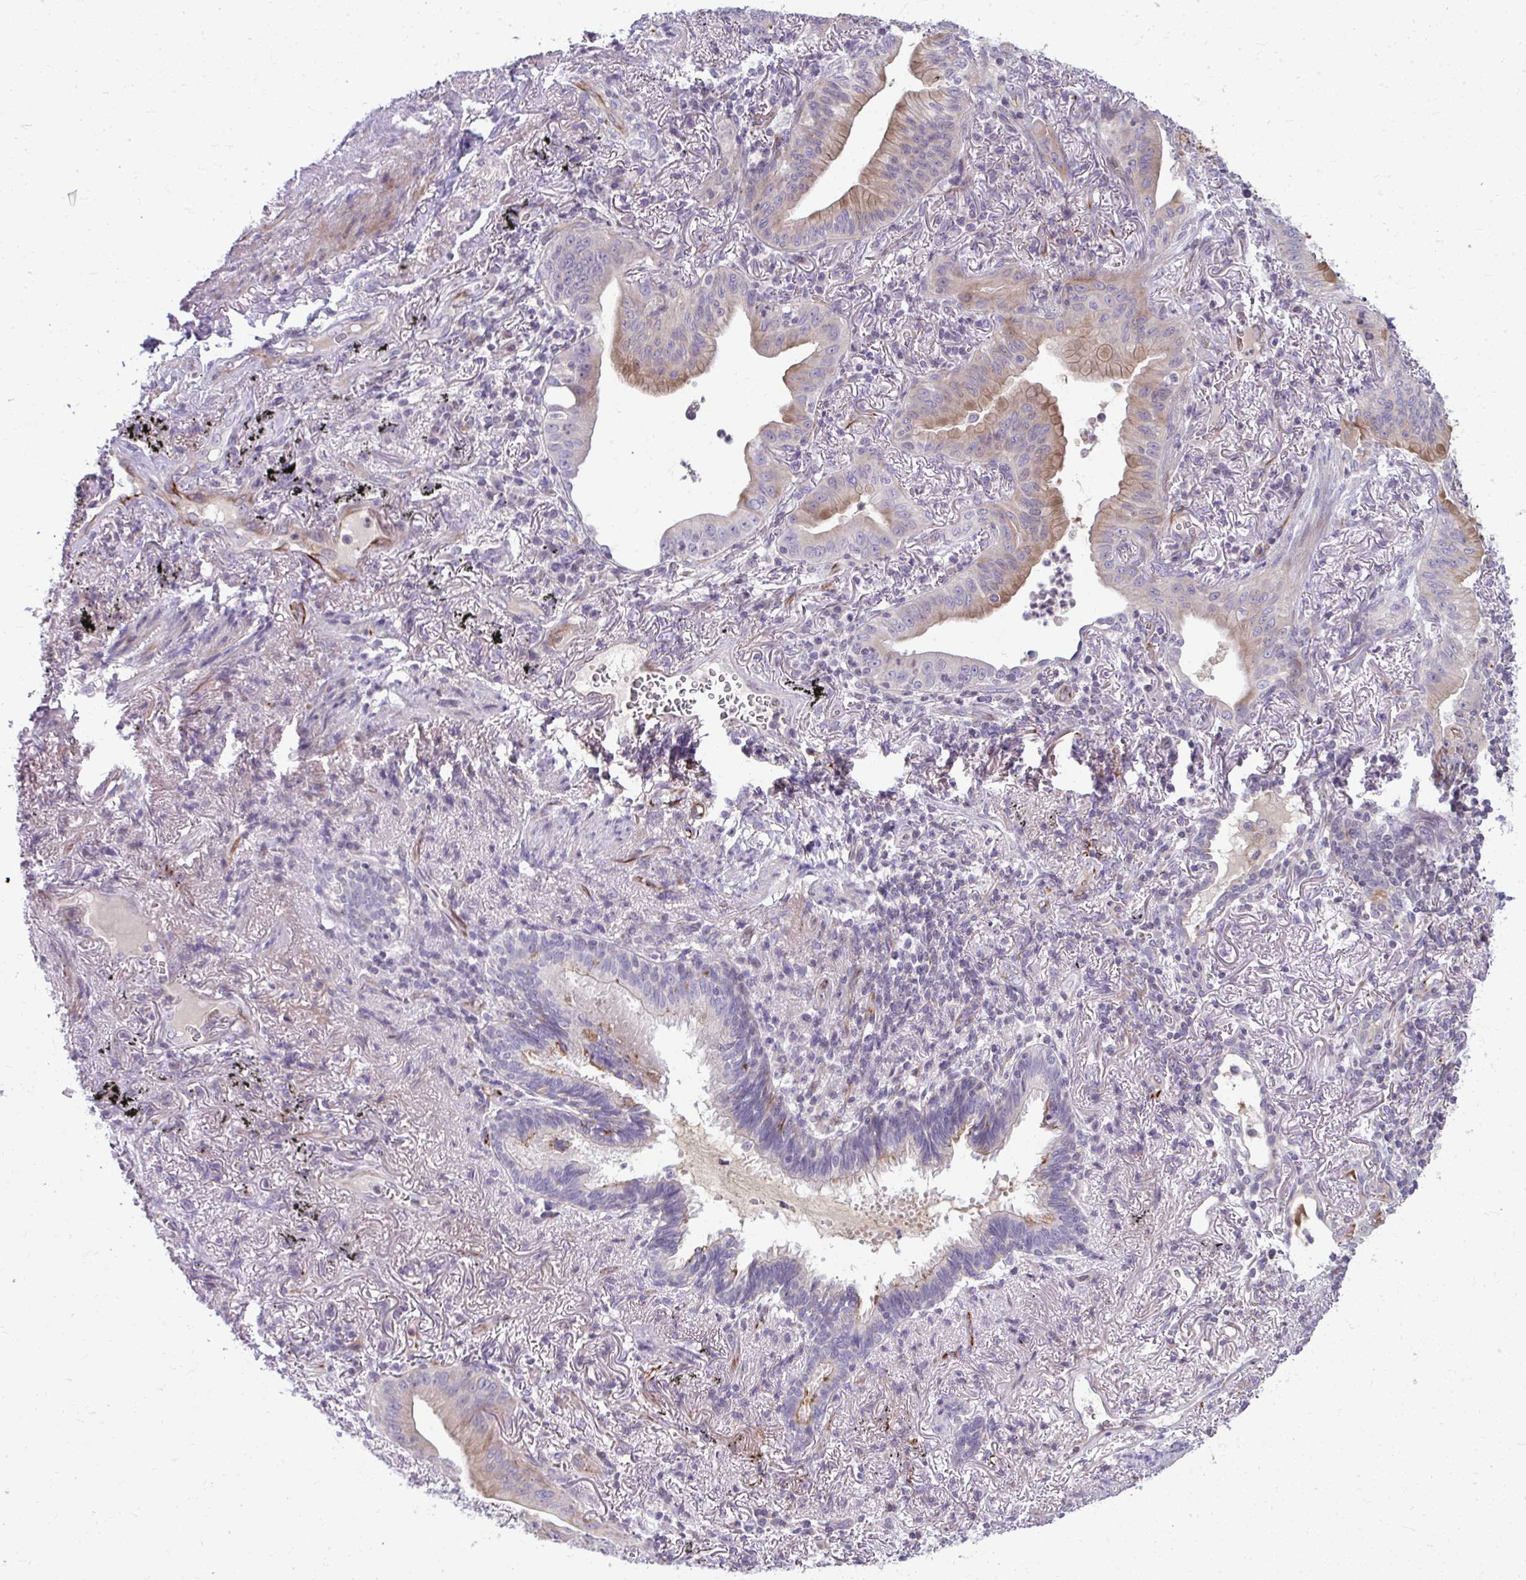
{"staining": {"intensity": "moderate", "quantity": "25%-75%", "location": "cytoplasmic/membranous"}, "tissue": "lung cancer", "cell_type": "Tumor cells", "image_type": "cancer", "snomed": [{"axis": "morphology", "description": "Adenocarcinoma, NOS"}, {"axis": "topography", "description": "Lung"}], "caption": "Moderate cytoplasmic/membranous protein staining is present in approximately 25%-75% of tumor cells in lung cancer (adenocarcinoma).", "gene": "SLC14A1", "patient": {"sex": "male", "age": 77}}